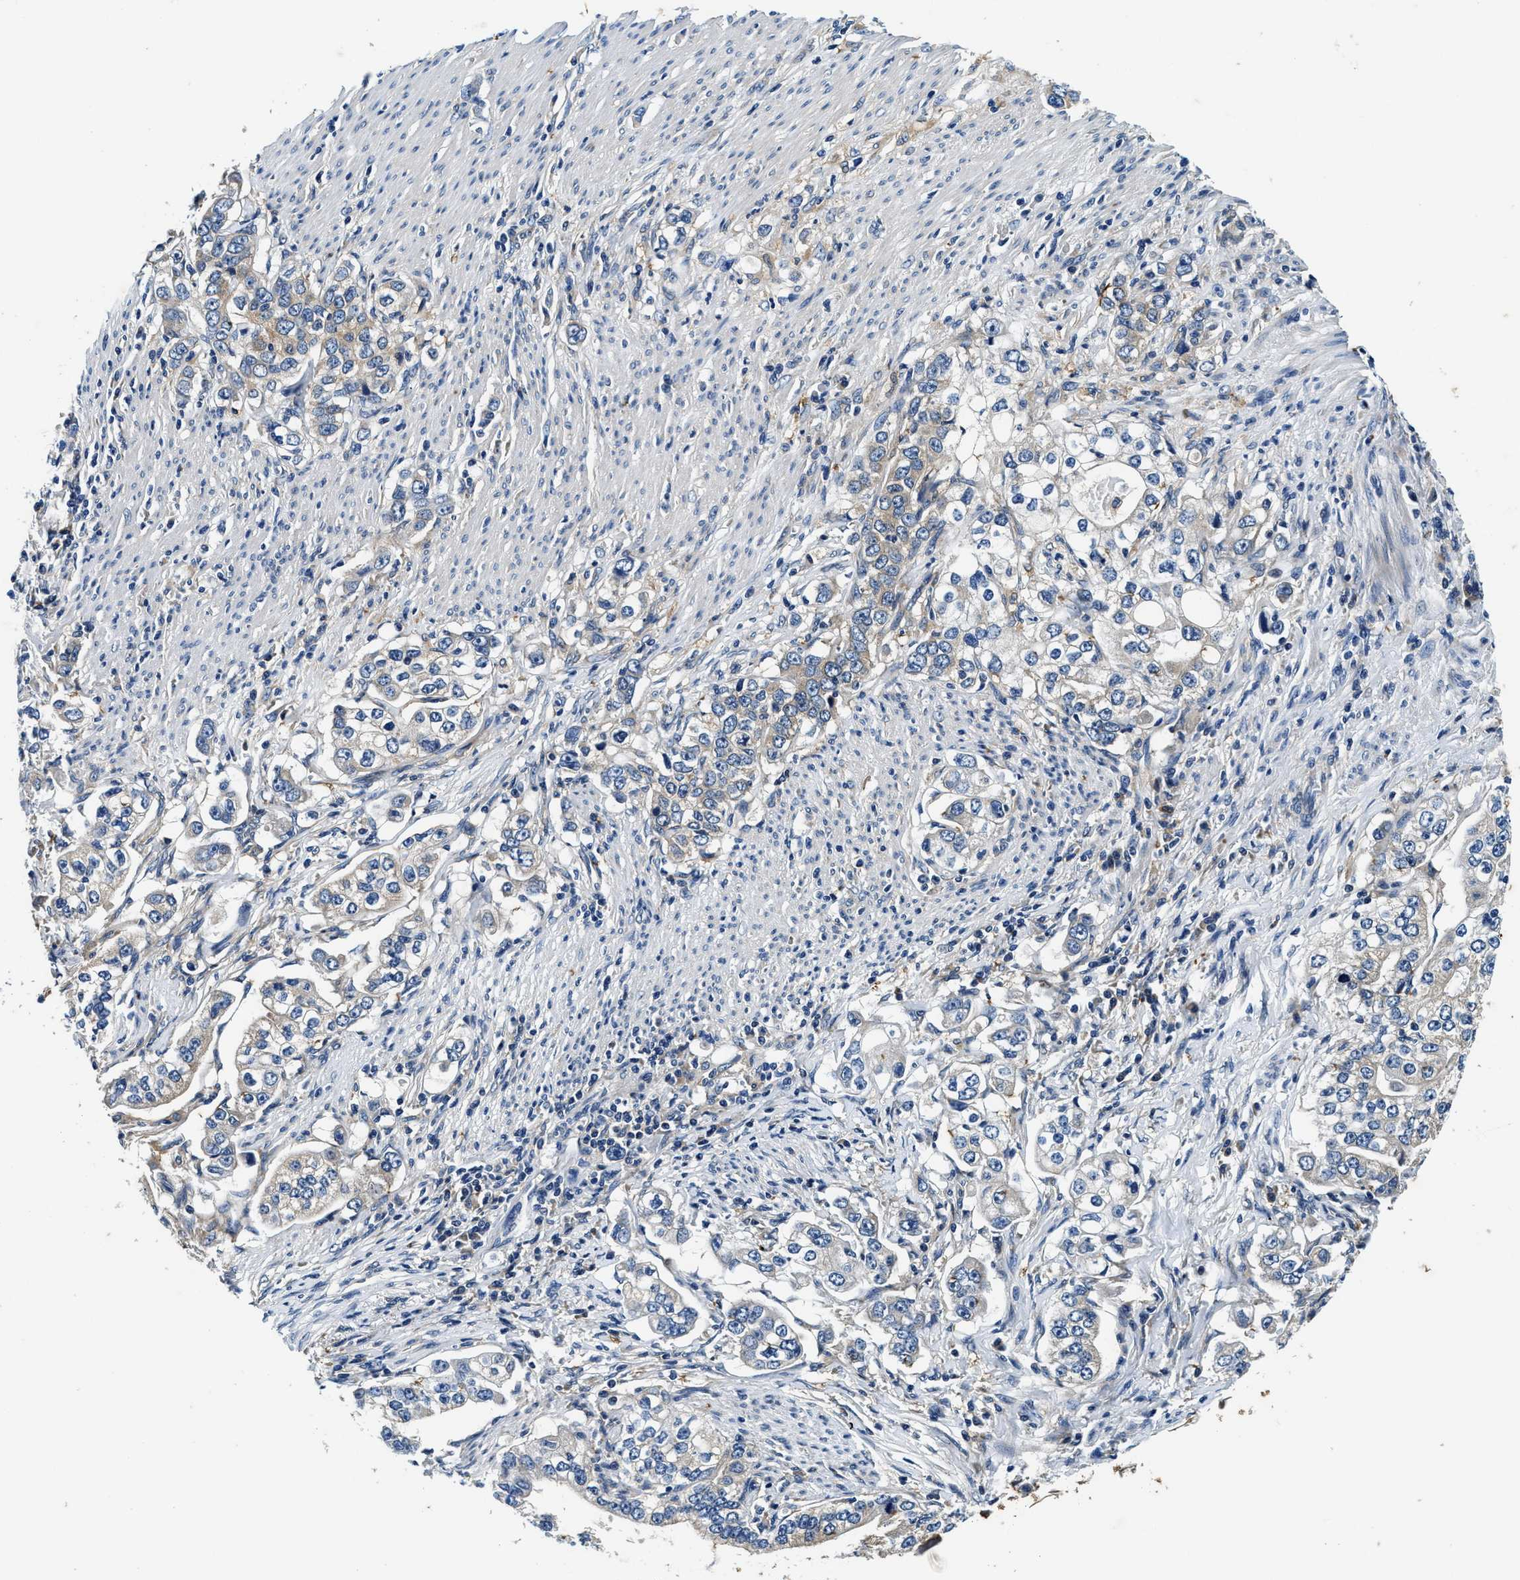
{"staining": {"intensity": "negative", "quantity": "none", "location": "none"}, "tissue": "stomach cancer", "cell_type": "Tumor cells", "image_type": "cancer", "snomed": [{"axis": "morphology", "description": "Adenocarcinoma, NOS"}, {"axis": "topography", "description": "Stomach, lower"}], "caption": "Protein analysis of stomach cancer reveals no significant positivity in tumor cells.", "gene": "PI4KB", "patient": {"sex": "female", "age": 72}}